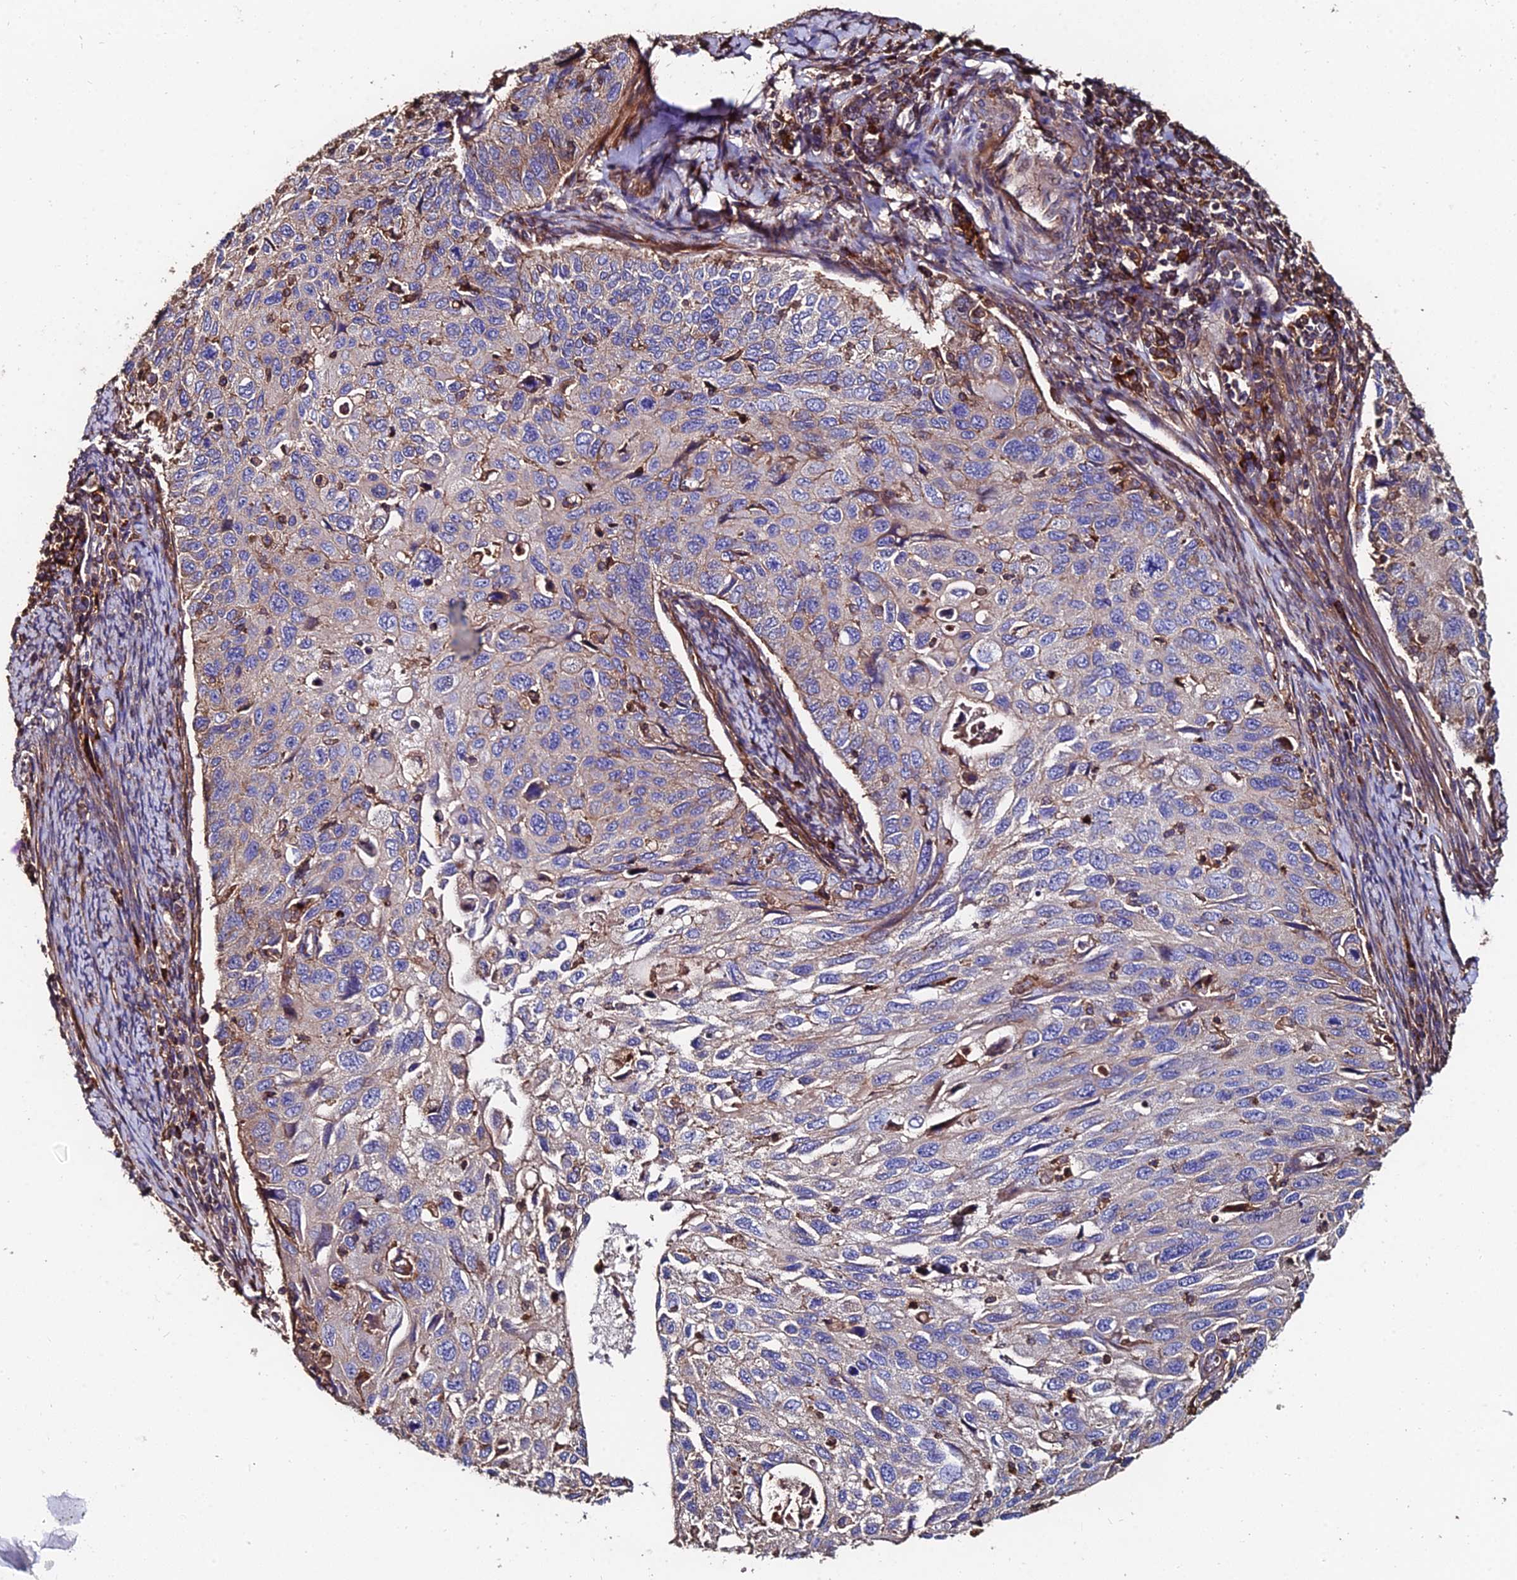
{"staining": {"intensity": "negative", "quantity": "none", "location": "none"}, "tissue": "cervical cancer", "cell_type": "Tumor cells", "image_type": "cancer", "snomed": [{"axis": "morphology", "description": "Squamous cell carcinoma, NOS"}, {"axis": "topography", "description": "Cervix"}], "caption": "Cervical cancer (squamous cell carcinoma) stained for a protein using immunohistochemistry demonstrates no positivity tumor cells.", "gene": "EXT1", "patient": {"sex": "female", "age": 70}}